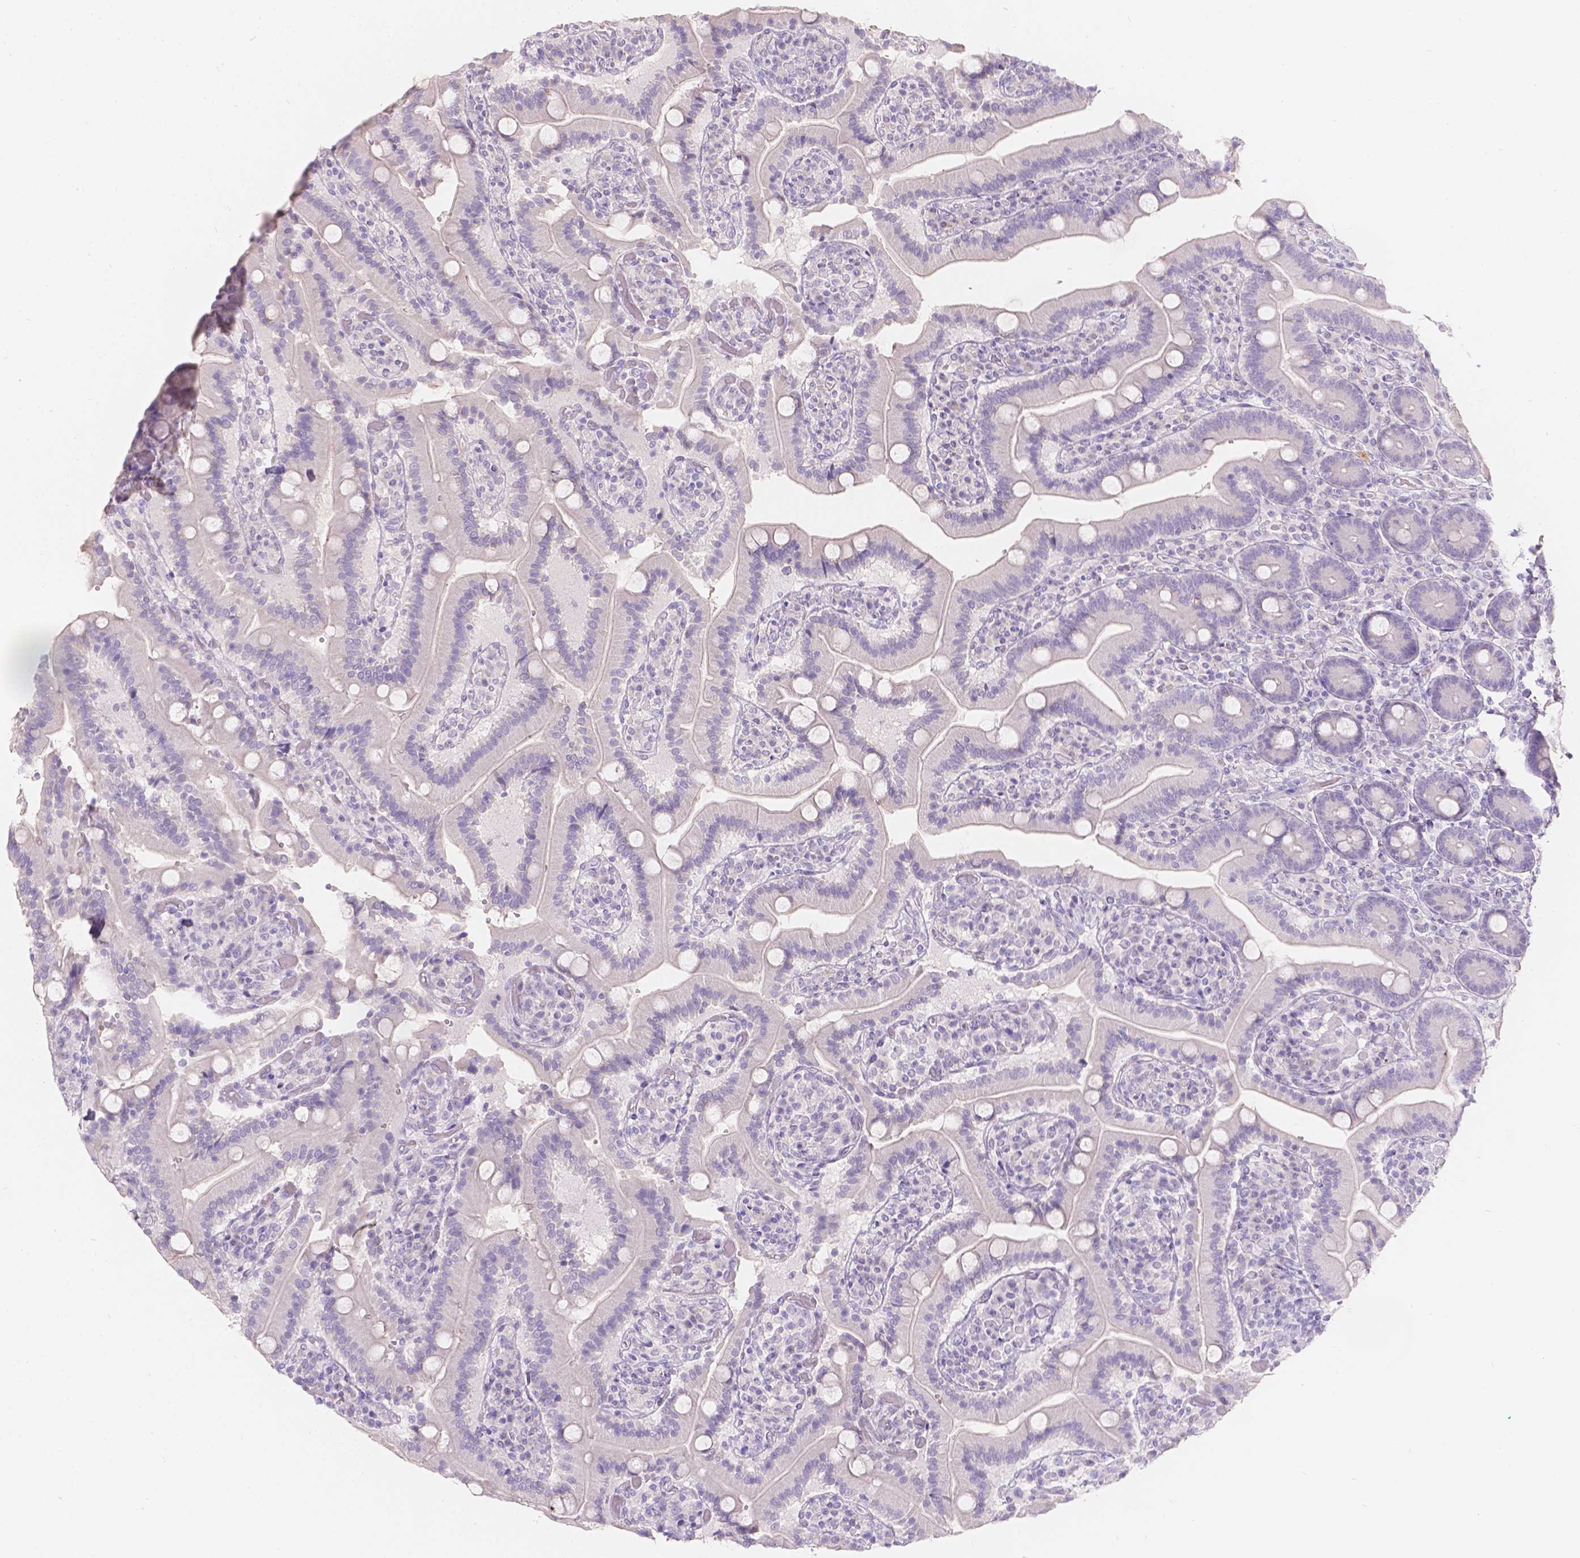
{"staining": {"intensity": "moderate", "quantity": "<25%", "location": "cytoplasmic/membranous"}, "tissue": "duodenum", "cell_type": "Glandular cells", "image_type": "normal", "snomed": [{"axis": "morphology", "description": "Normal tissue, NOS"}, {"axis": "topography", "description": "Duodenum"}], "caption": "Moderate cytoplasmic/membranous staining for a protein is identified in about <25% of glandular cells of benign duodenum using immunohistochemistry.", "gene": "HTN3", "patient": {"sex": "female", "age": 62}}